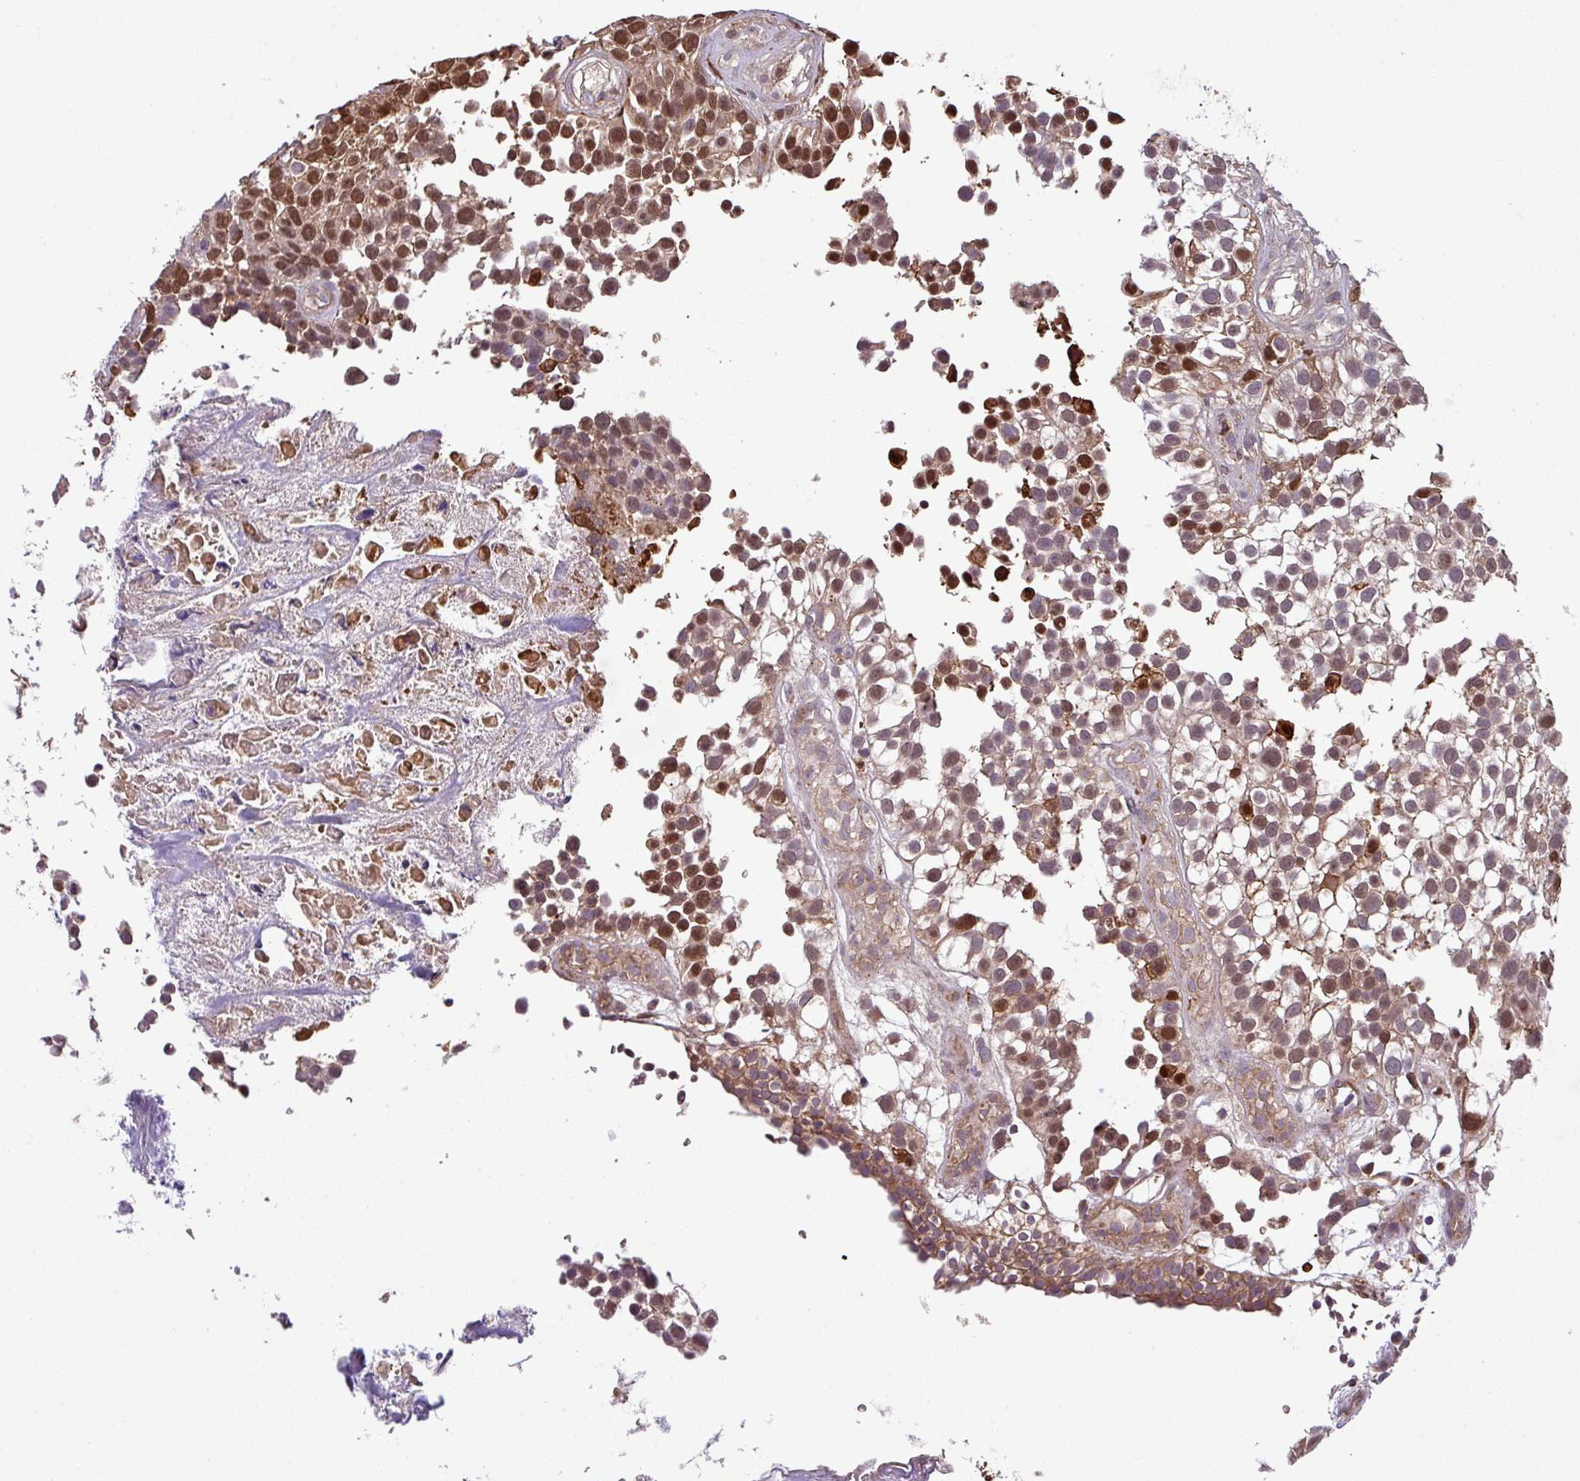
{"staining": {"intensity": "moderate", "quantity": ">75%", "location": "cytoplasmic/membranous,nuclear"}, "tissue": "urothelial cancer", "cell_type": "Tumor cells", "image_type": "cancer", "snomed": [{"axis": "morphology", "description": "Urothelial carcinoma, High grade"}, {"axis": "topography", "description": "Urinary bladder"}], "caption": "High-power microscopy captured an IHC histopathology image of high-grade urothelial carcinoma, revealing moderate cytoplasmic/membranous and nuclear staining in approximately >75% of tumor cells.", "gene": "SLC23A2", "patient": {"sex": "male", "age": 56}}